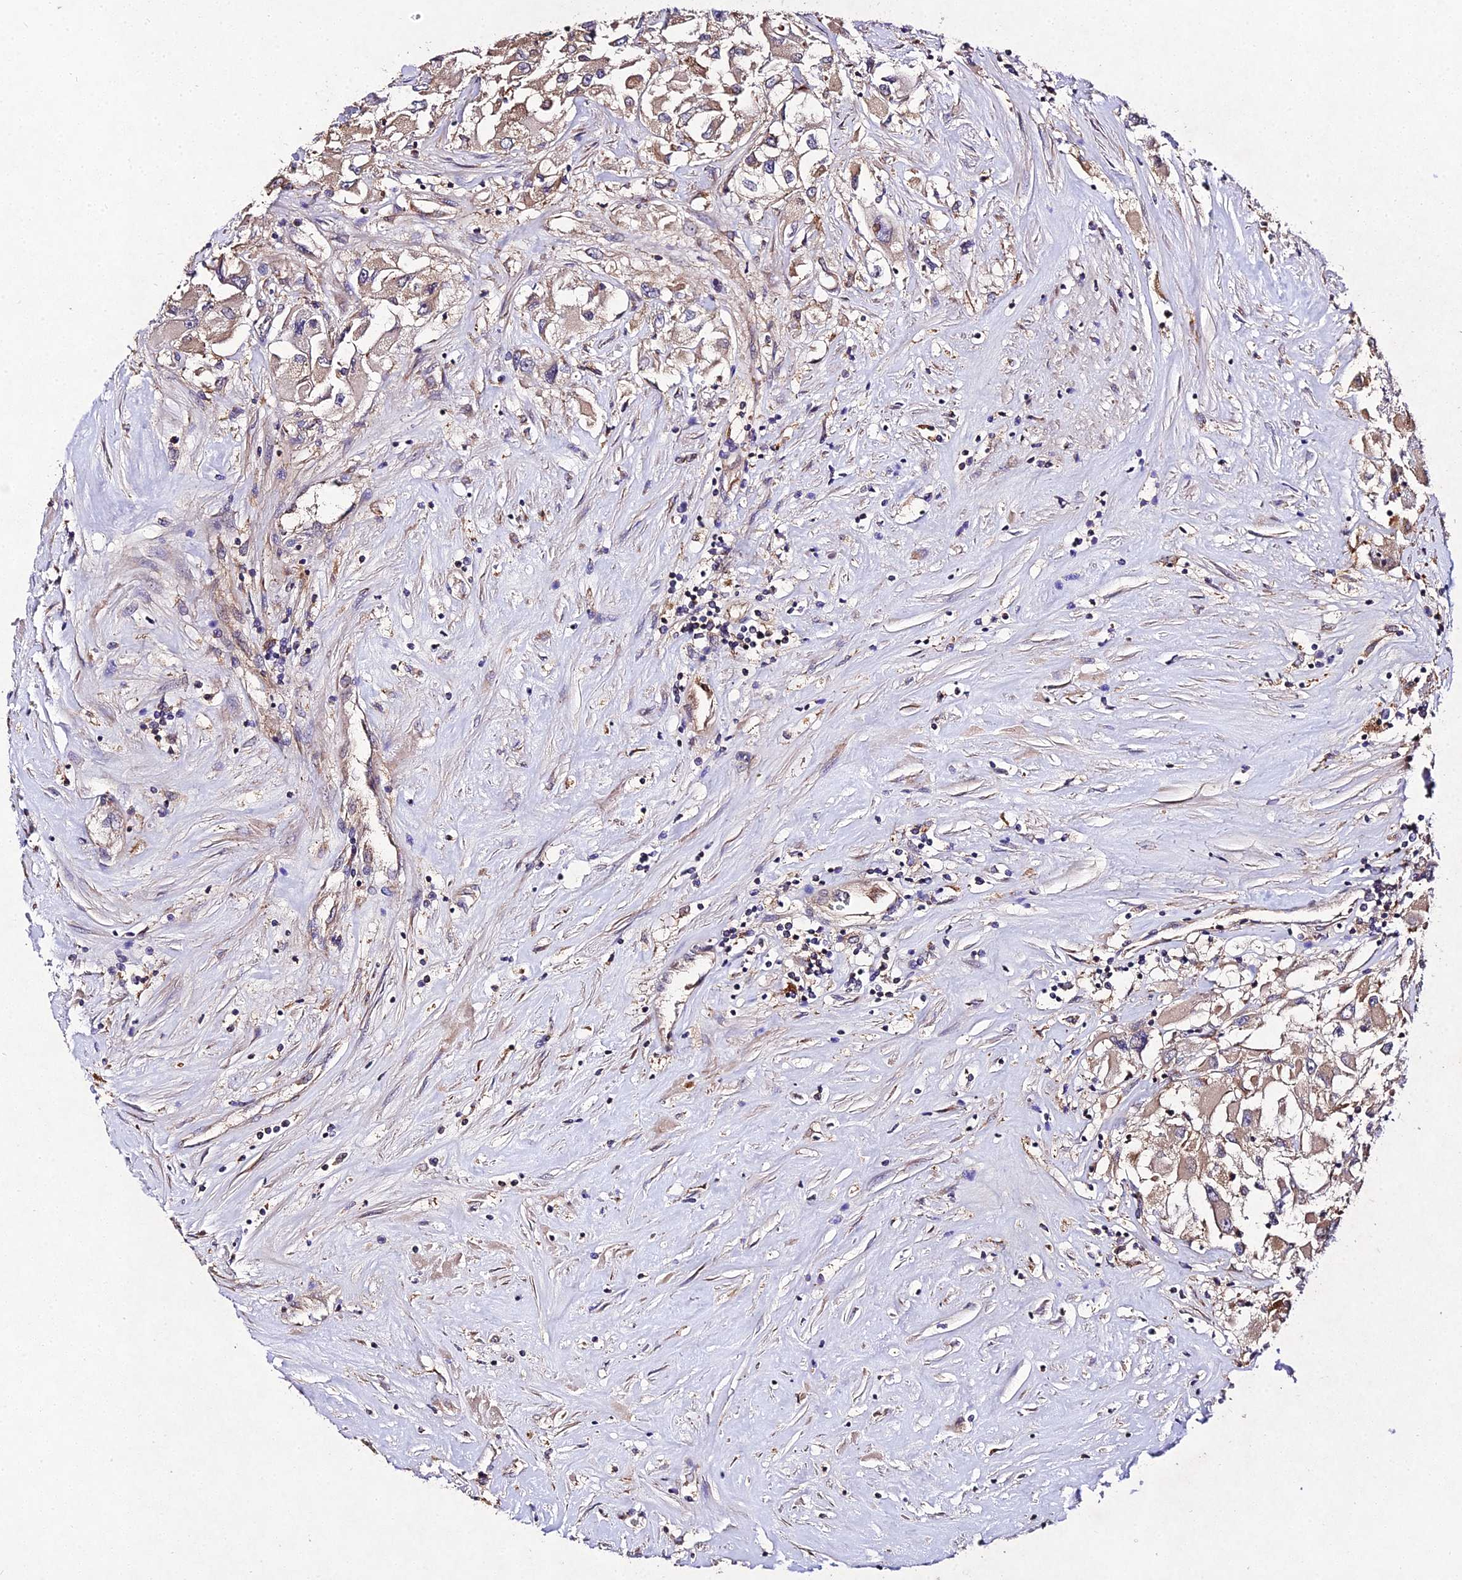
{"staining": {"intensity": "moderate", "quantity": ">75%", "location": "cytoplasmic/membranous"}, "tissue": "renal cancer", "cell_type": "Tumor cells", "image_type": "cancer", "snomed": [{"axis": "morphology", "description": "Adenocarcinoma, NOS"}, {"axis": "topography", "description": "Kidney"}], "caption": "Renal cancer (adenocarcinoma) stained with a brown dye demonstrates moderate cytoplasmic/membranous positive positivity in about >75% of tumor cells.", "gene": "AP3M2", "patient": {"sex": "female", "age": 52}}